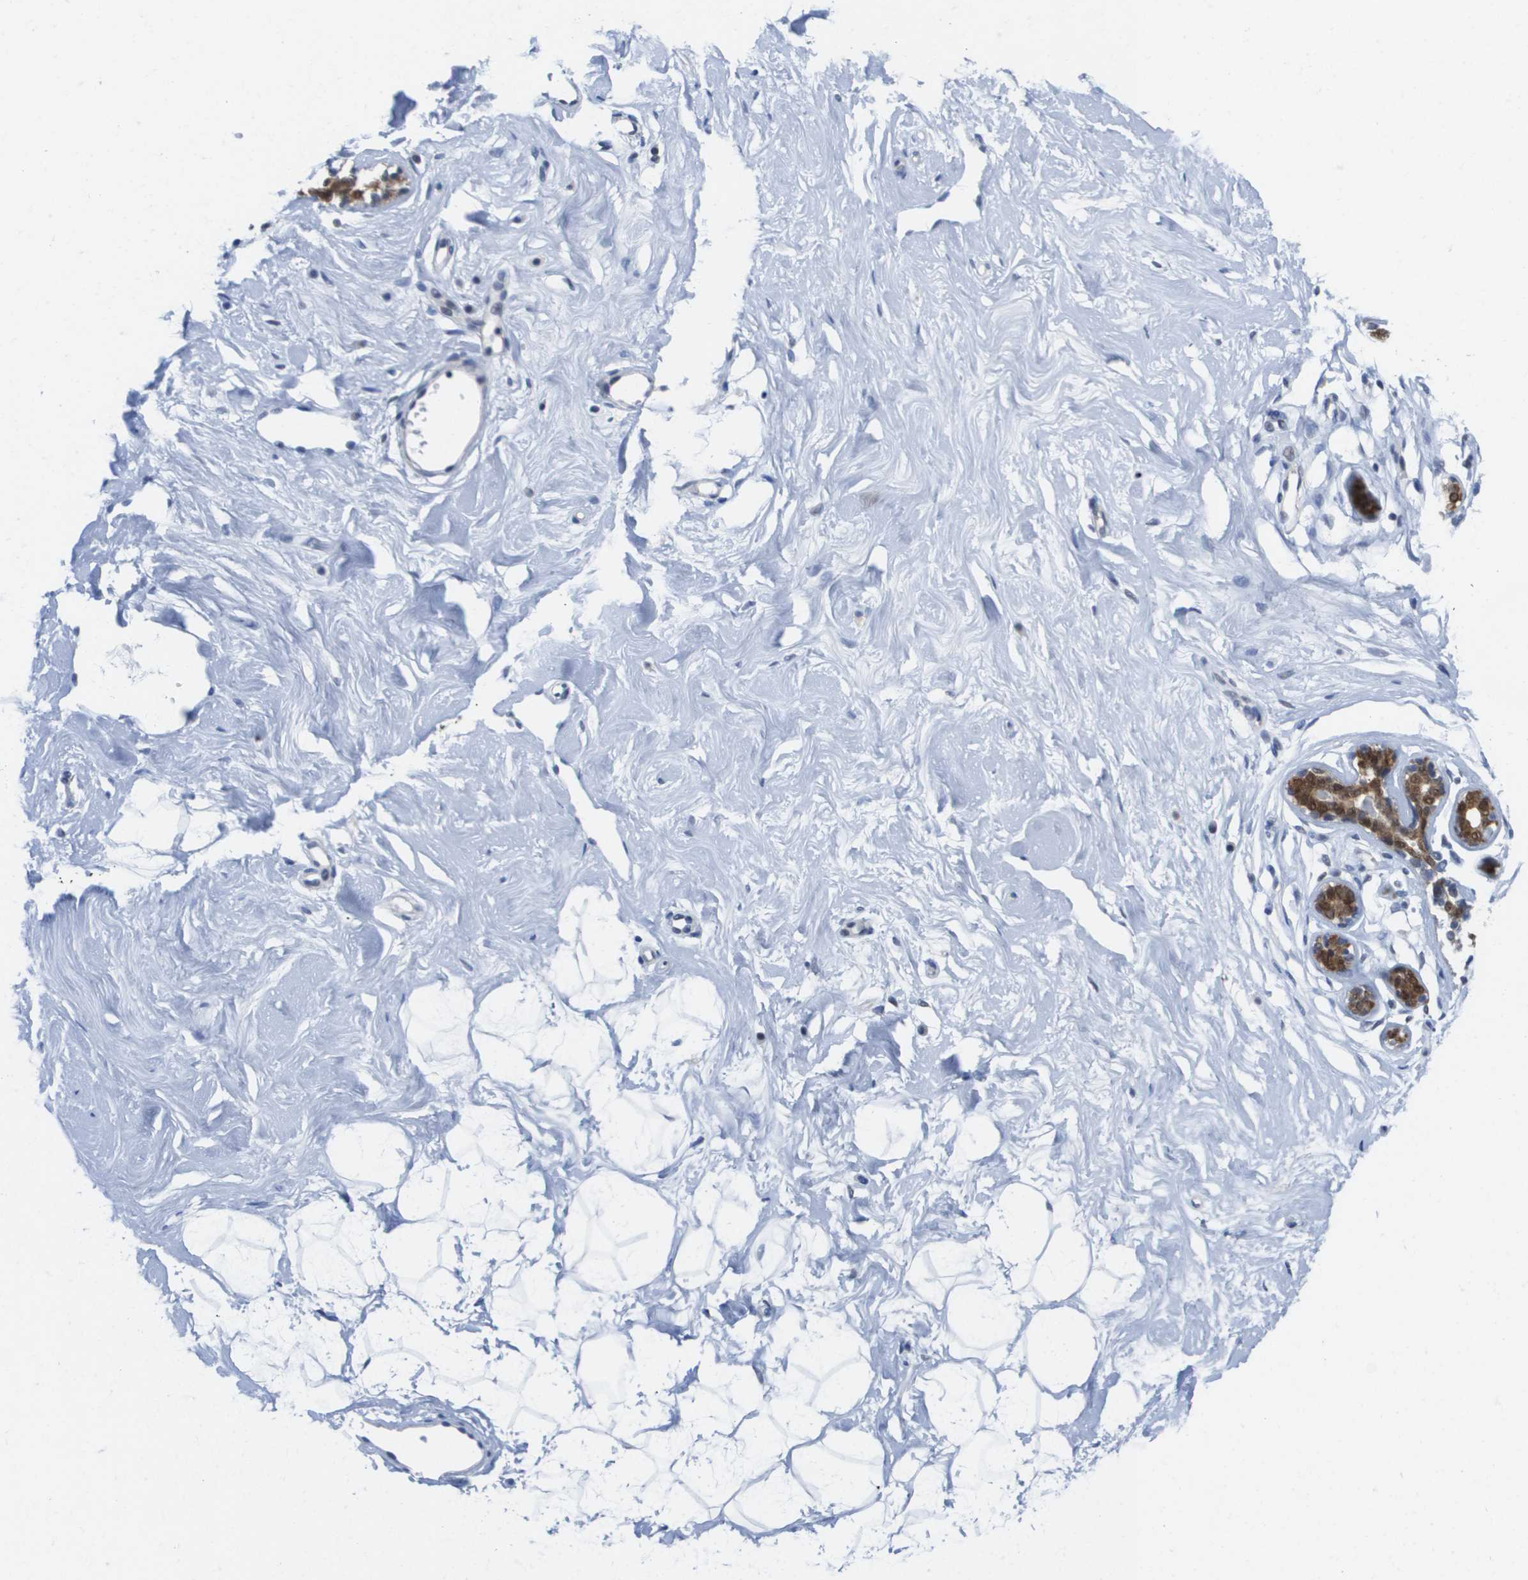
{"staining": {"intensity": "negative", "quantity": "none", "location": "none"}, "tissue": "breast", "cell_type": "Adipocytes", "image_type": "normal", "snomed": [{"axis": "morphology", "description": "Normal tissue, NOS"}, {"axis": "topography", "description": "Breast"}], "caption": "Immunohistochemistry of unremarkable breast reveals no staining in adipocytes. (Stains: DAB (3,3'-diaminobenzidine) immunohistochemistry (IHC) with hematoxylin counter stain, Microscopy: brightfield microscopy at high magnification).", "gene": "FKBP4", "patient": {"sex": "female", "age": 23}}